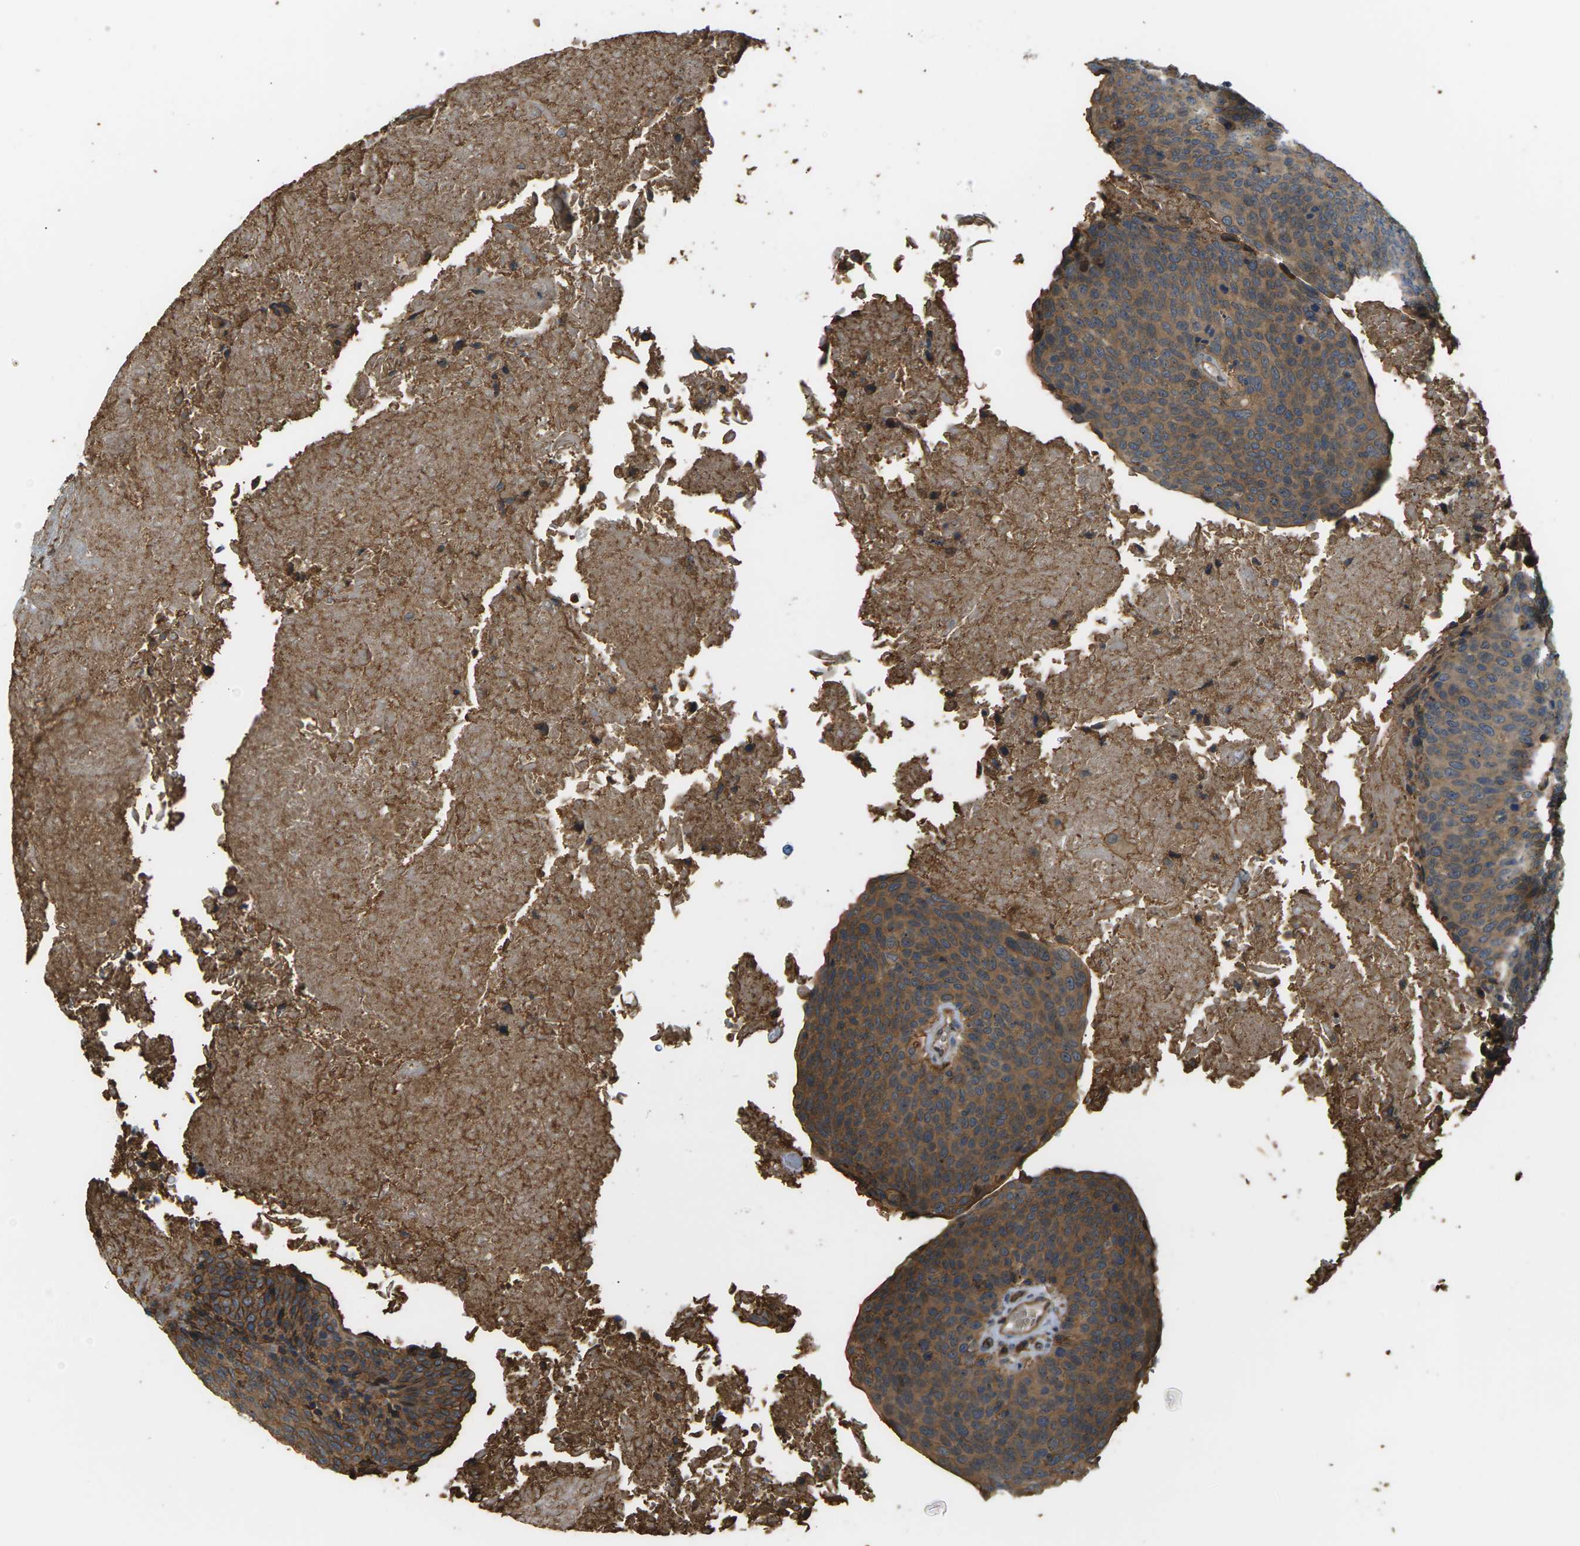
{"staining": {"intensity": "moderate", "quantity": ">75%", "location": "cytoplasmic/membranous"}, "tissue": "head and neck cancer", "cell_type": "Tumor cells", "image_type": "cancer", "snomed": [{"axis": "morphology", "description": "Squamous cell carcinoma, NOS"}, {"axis": "morphology", "description": "Squamous cell carcinoma, metastatic, NOS"}, {"axis": "topography", "description": "Lymph node"}, {"axis": "topography", "description": "Head-Neck"}], "caption": "Head and neck cancer (metastatic squamous cell carcinoma) tissue displays moderate cytoplasmic/membranous positivity in about >75% of tumor cells (Stains: DAB in brown, nuclei in blue, Microscopy: brightfield microscopy at high magnification).", "gene": "DDHD2", "patient": {"sex": "male", "age": 62}}